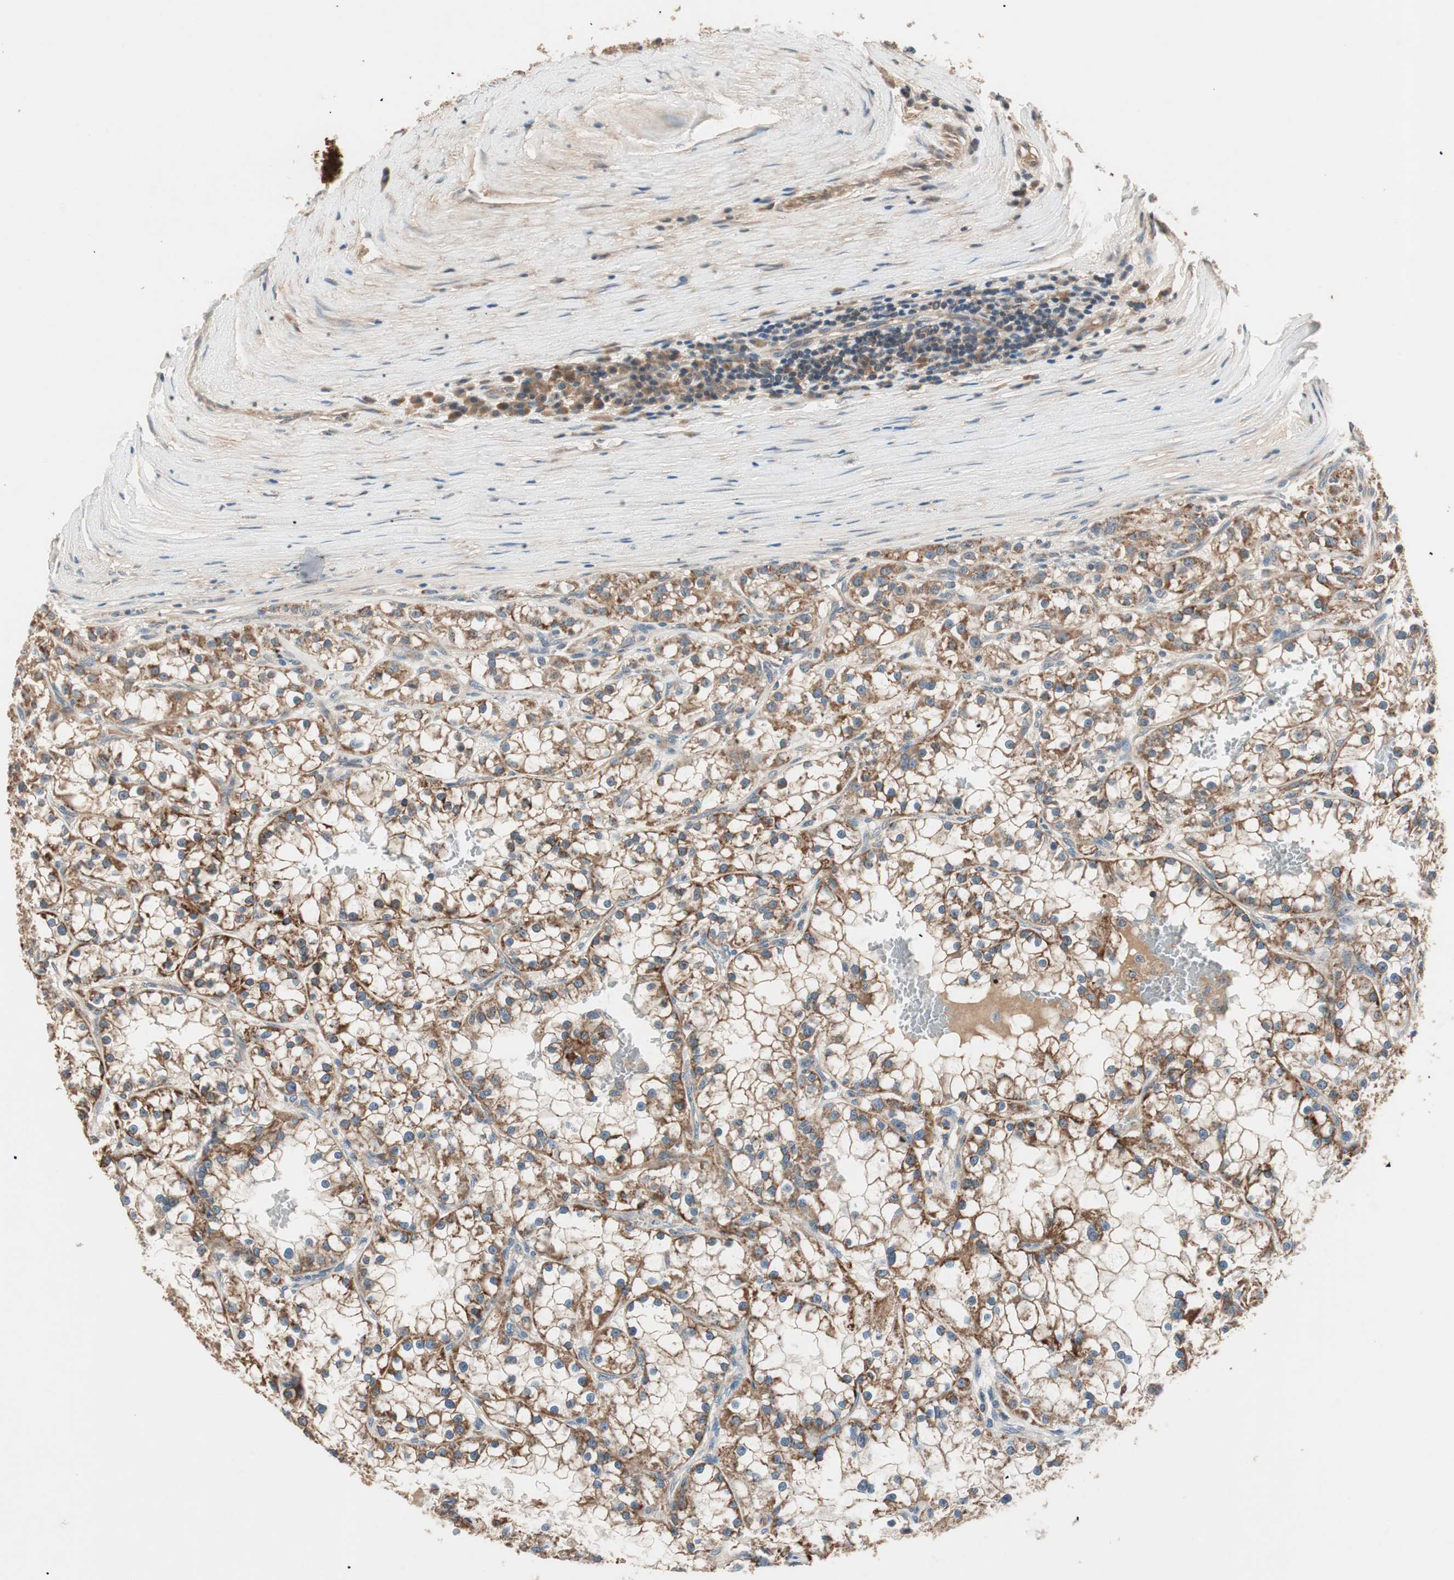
{"staining": {"intensity": "moderate", "quantity": ">75%", "location": "cytoplasmic/membranous"}, "tissue": "renal cancer", "cell_type": "Tumor cells", "image_type": "cancer", "snomed": [{"axis": "morphology", "description": "Adenocarcinoma, NOS"}, {"axis": "topography", "description": "Kidney"}], "caption": "Moderate cytoplasmic/membranous expression for a protein is present in approximately >75% of tumor cells of renal cancer using immunohistochemistry (IHC).", "gene": "HPN", "patient": {"sex": "female", "age": 52}}